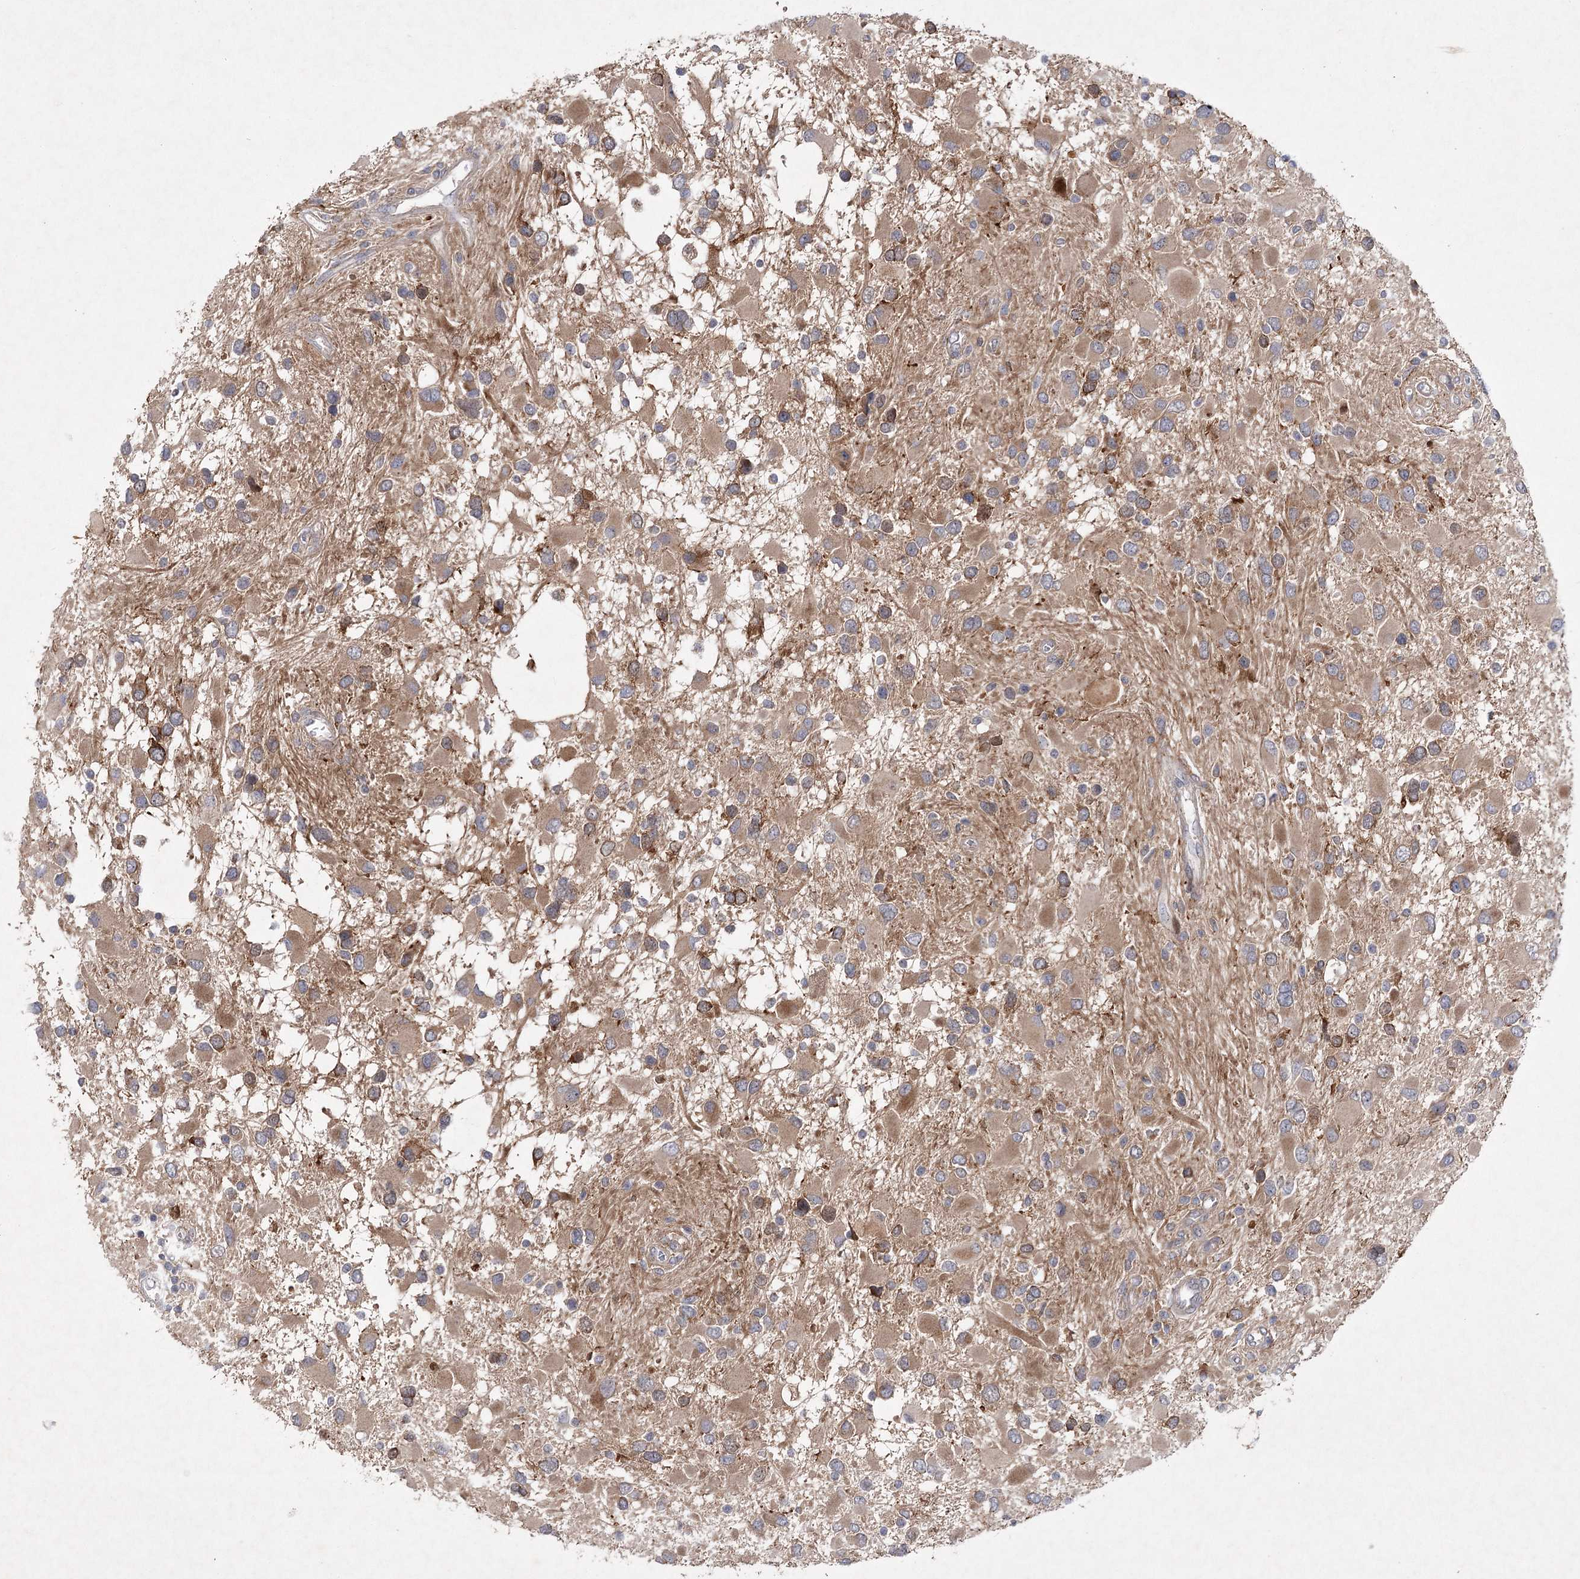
{"staining": {"intensity": "moderate", "quantity": ">75%", "location": "cytoplasmic/membranous"}, "tissue": "glioma", "cell_type": "Tumor cells", "image_type": "cancer", "snomed": [{"axis": "morphology", "description": "Glioma, malignant, High grade"}, {"axis": "topography", "description": "Brain"}], "caption": "An IHC histopathology image of neoplastic tissue is shown. Protein staining in brown shows moderate cytoplasmic/membranous positivity in glioma within tumor cells.", "gene": "MAP3K13", "patient": {"sex": "male", "age": 53}}